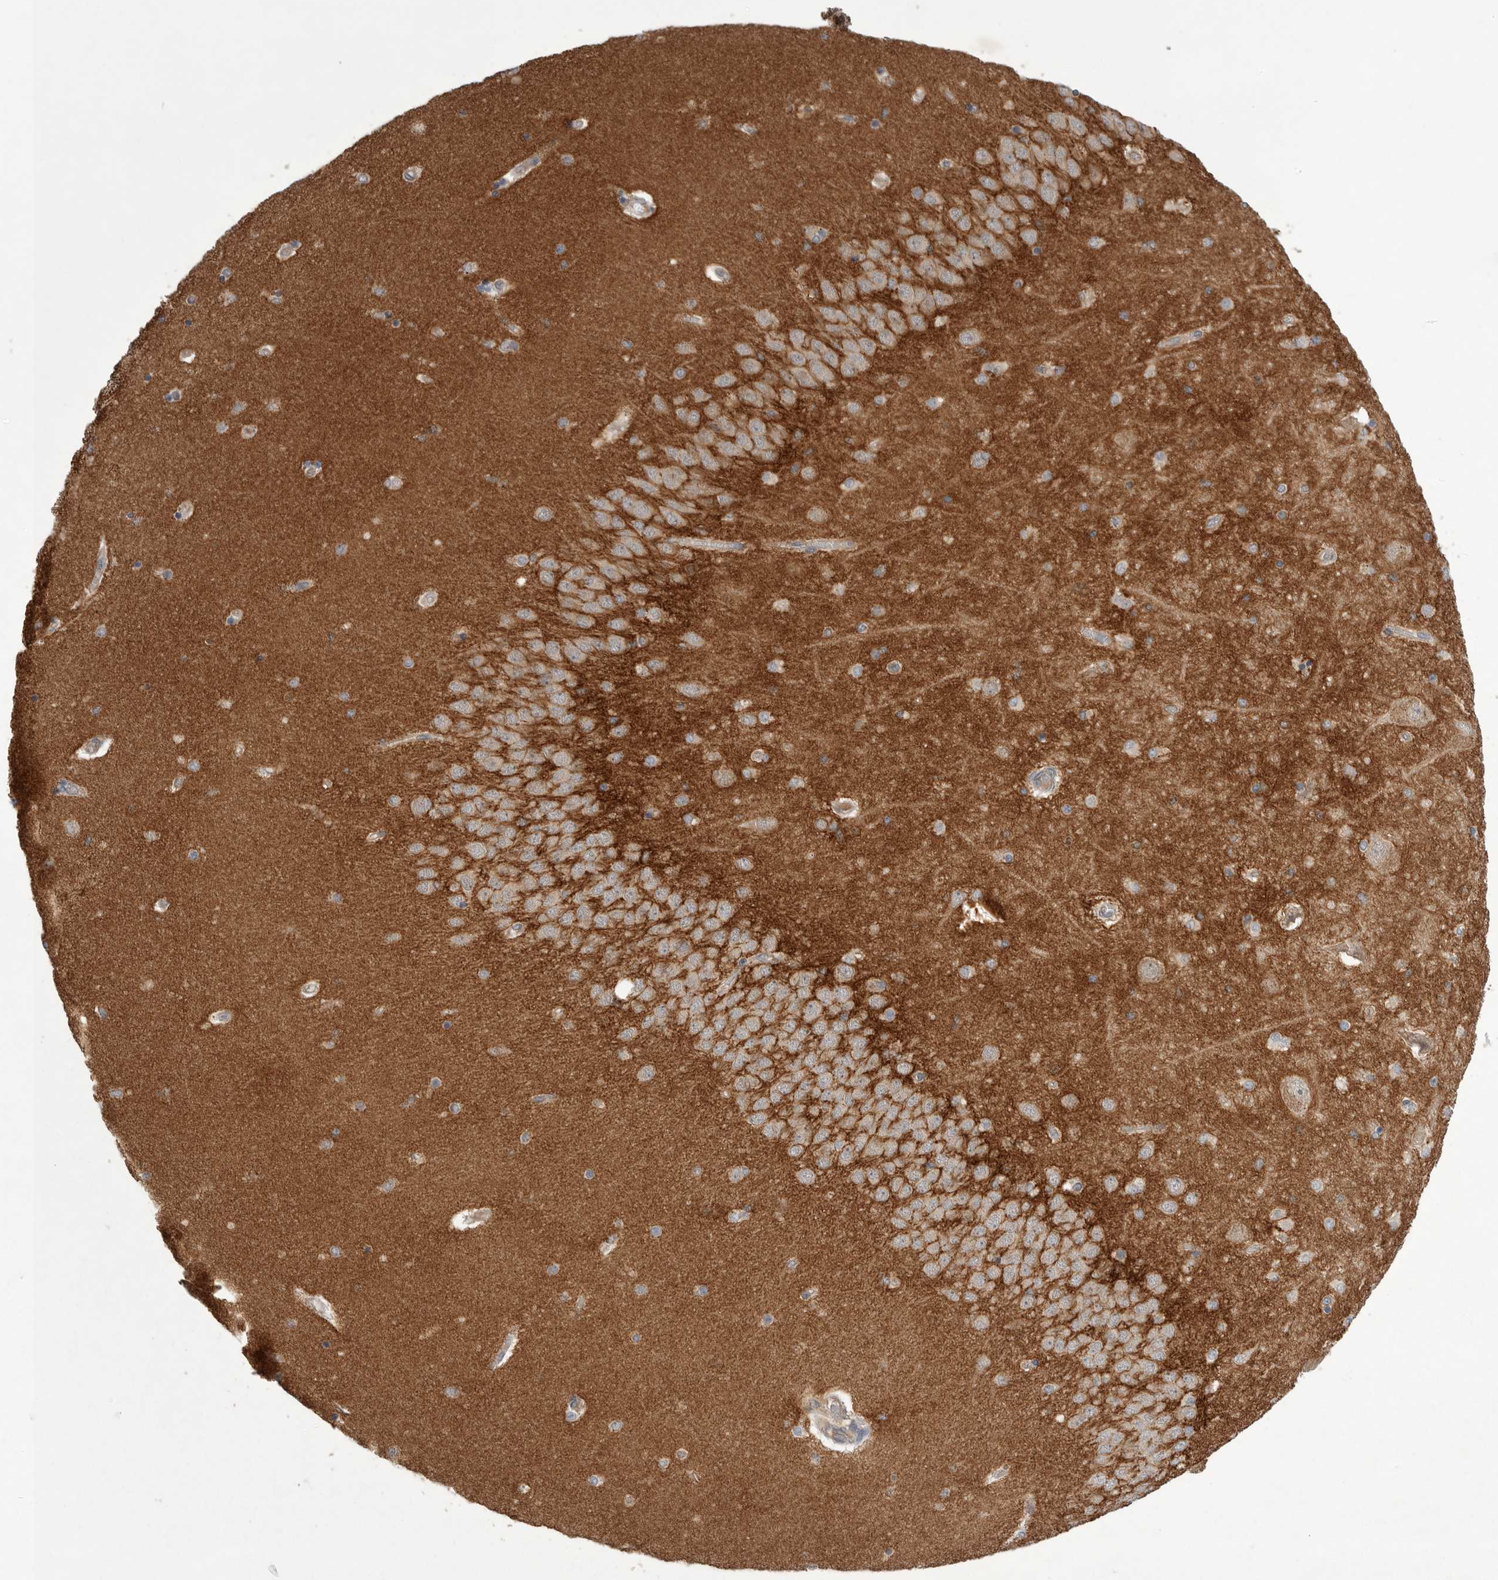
{"staining": {"intensity": "moderate", "quantity": "<25%", "location": "cytoplasmic/membranous"}, "tissue": "hippocampus", "cell_type": "Glial cells", "image_type": "normal", "snomed": [{"axis": "morphology", "description": "Normal tissue, NOS"}, {"axis": "topography", "description": "Hippocampus"}], "caption": "Hippocampus stained with DAB (3,3'-diaminobenzidine) IHC demonstrates low levels of moderate cytoplasmic/membranous expression in about <25% of glial cells.", "gene": "NRCAM", "patient": {"sex": "female", "age": 54}}